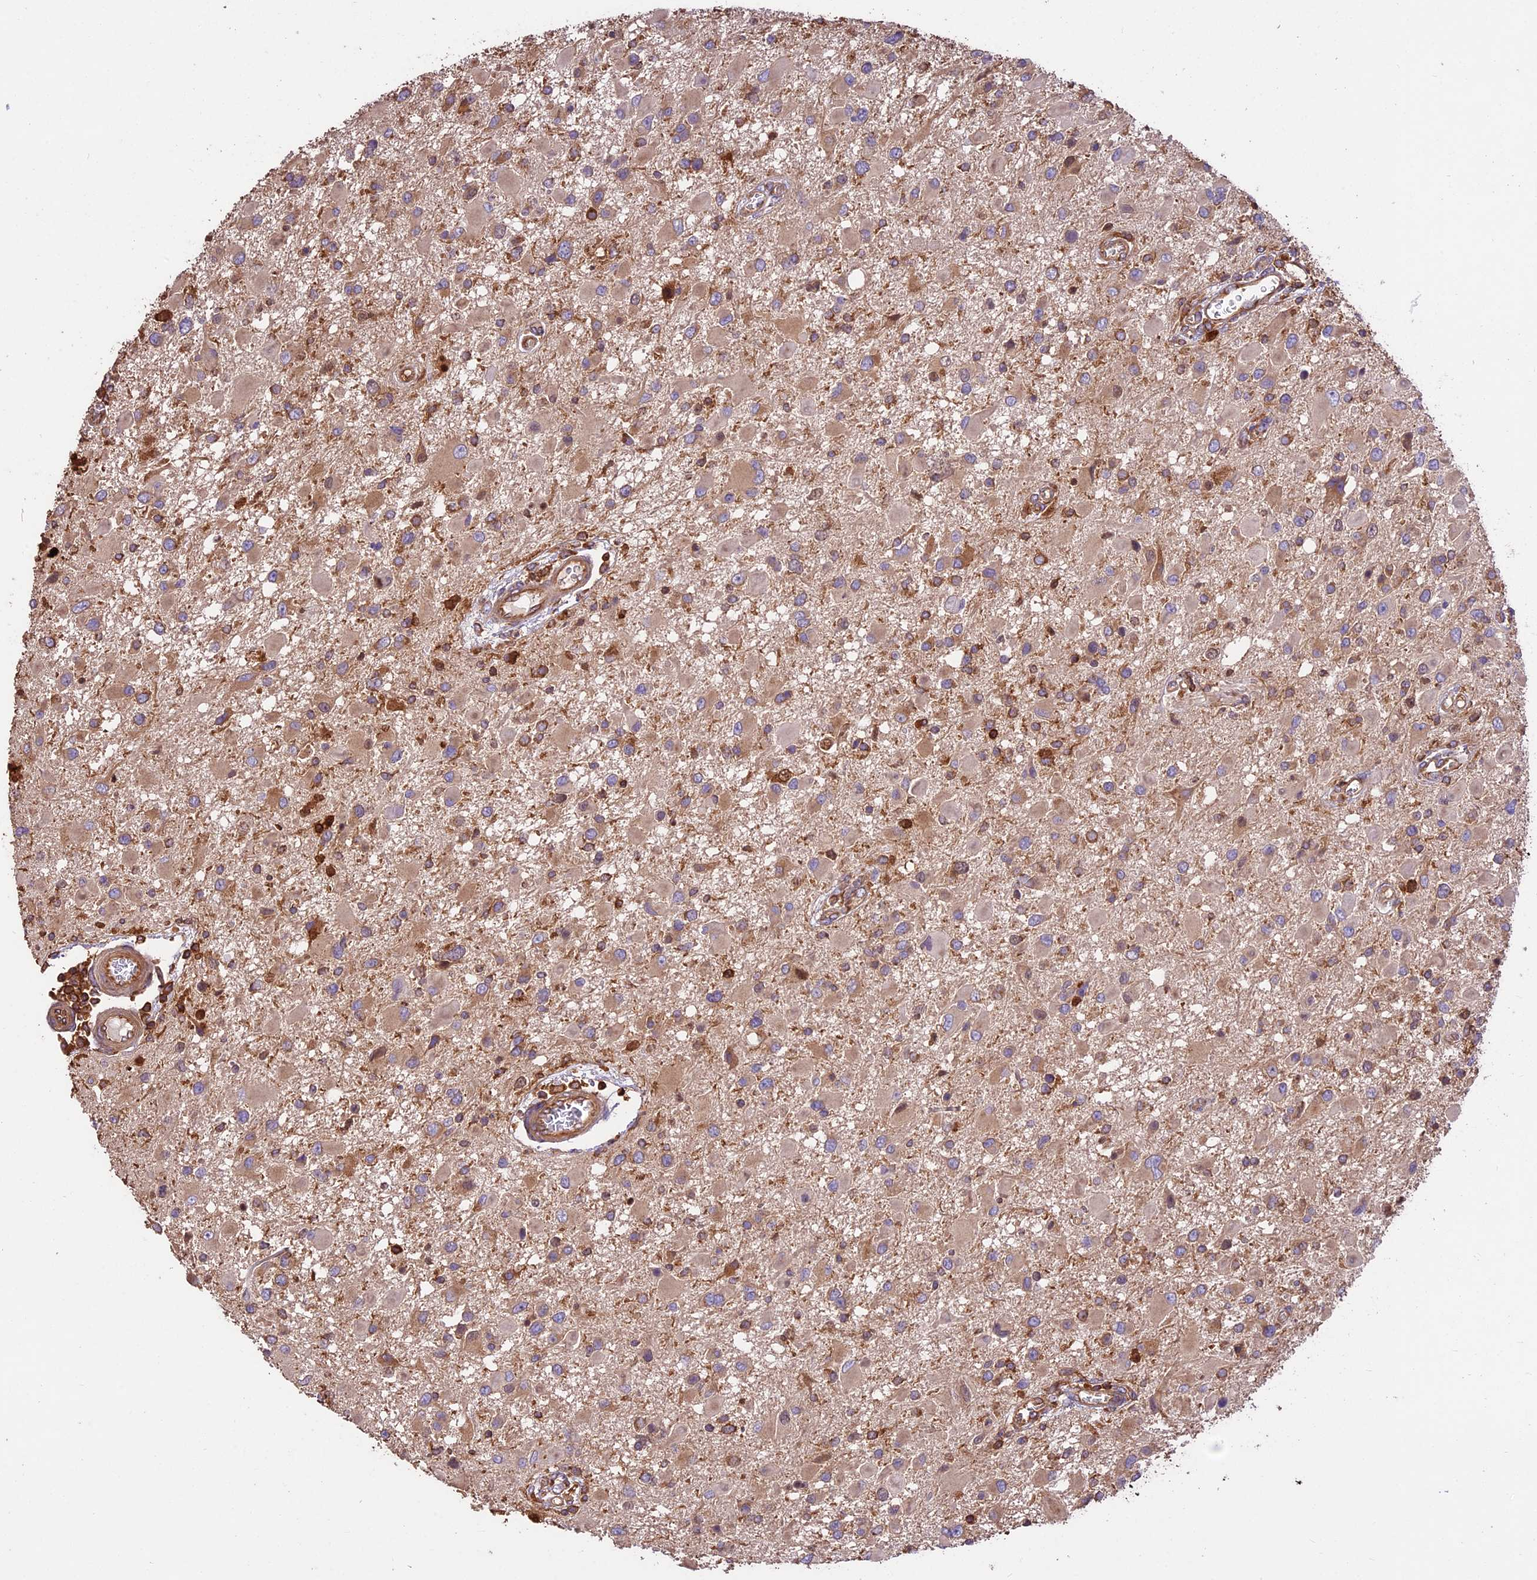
{"staining": {"intensity": "weak", "quantity": ">75%", "location": "cytoplasmic/membranous"}, "tissue": "glioma", "cell_type": "Tumor cells", "image_type": "cancer", "snomed": [{"axis": "morphology", "description": "Glioma, malignant, High grade"}, {"axis": "topography", "description": "Brain"}], "caption": "Malignant glioma (high-grade) was stained to show a protein in brown. There is low levels of weak cytoplasmic/membranous staining in about >75% of tumor cells. (DAB (3,3'-diaminobenzidine) = brown stain, brightfield microscopy at high magnification).", "gene": "KARS1", "patient": {"sex": "male", "age": 53}}